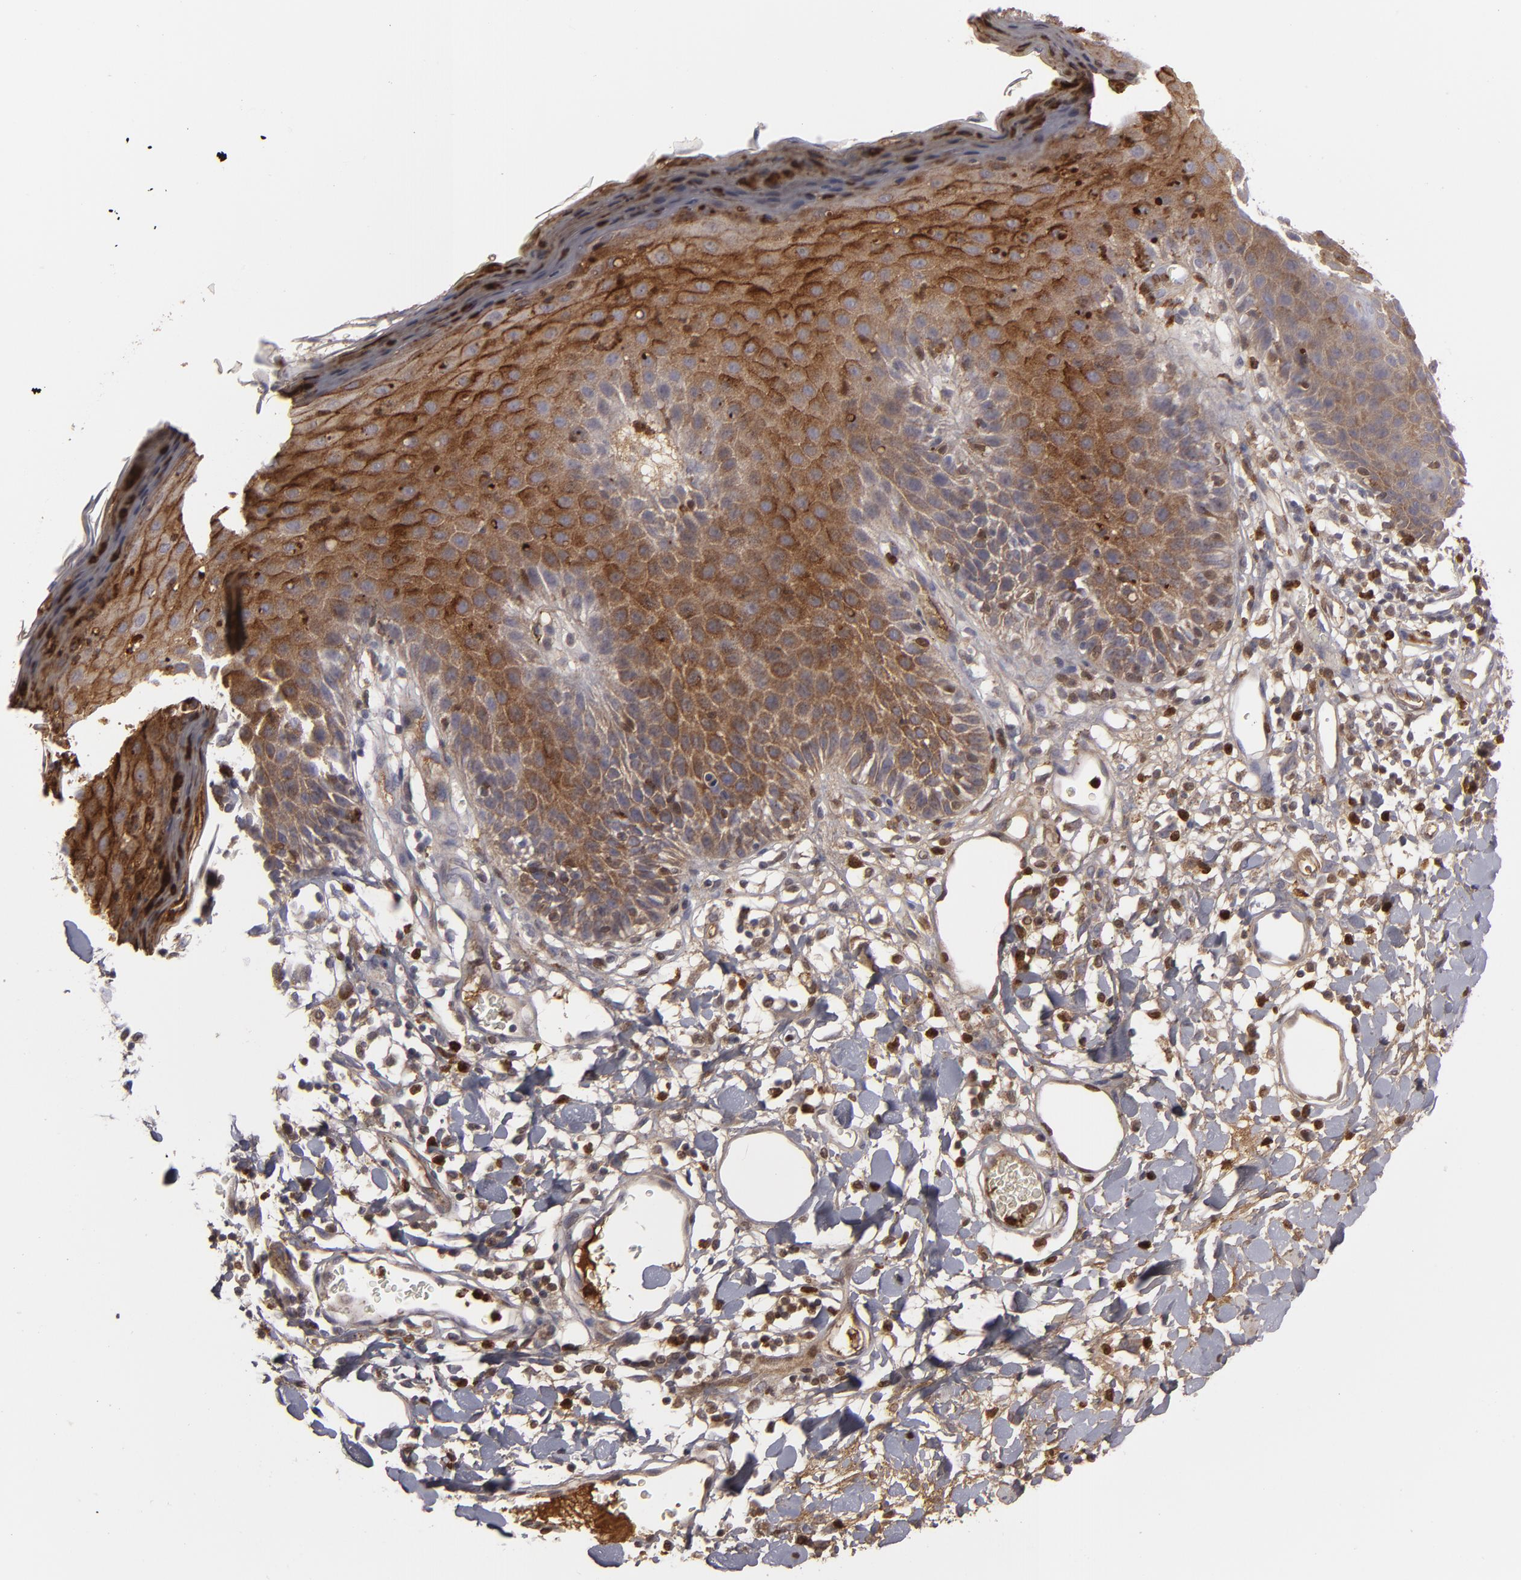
{"staining": {"intensity": "moderate", "quantity": "25%-75%", "location": "cytoplasmic/membranous"}, "tissue": "skin", "cell_type": "Epidermal cells", "image_type": "normal", "snomed": [{"axis": "morphology", "description": "Normal tissue, NOS"}, {"axis": "topography", "description": "Vulva"}, {"axis": "topography", "description": "Peripheral nerve tissue"}], "caption": "A photomicrograph of skin stained for a protein displays moderate cytoplasmic/membranous brown staining in epidermal cells. (DAB = brown stain, brightfield microscopy at high magnification).", "gene": "LRG1", "patient": {"sex": "female", "age": 68}}